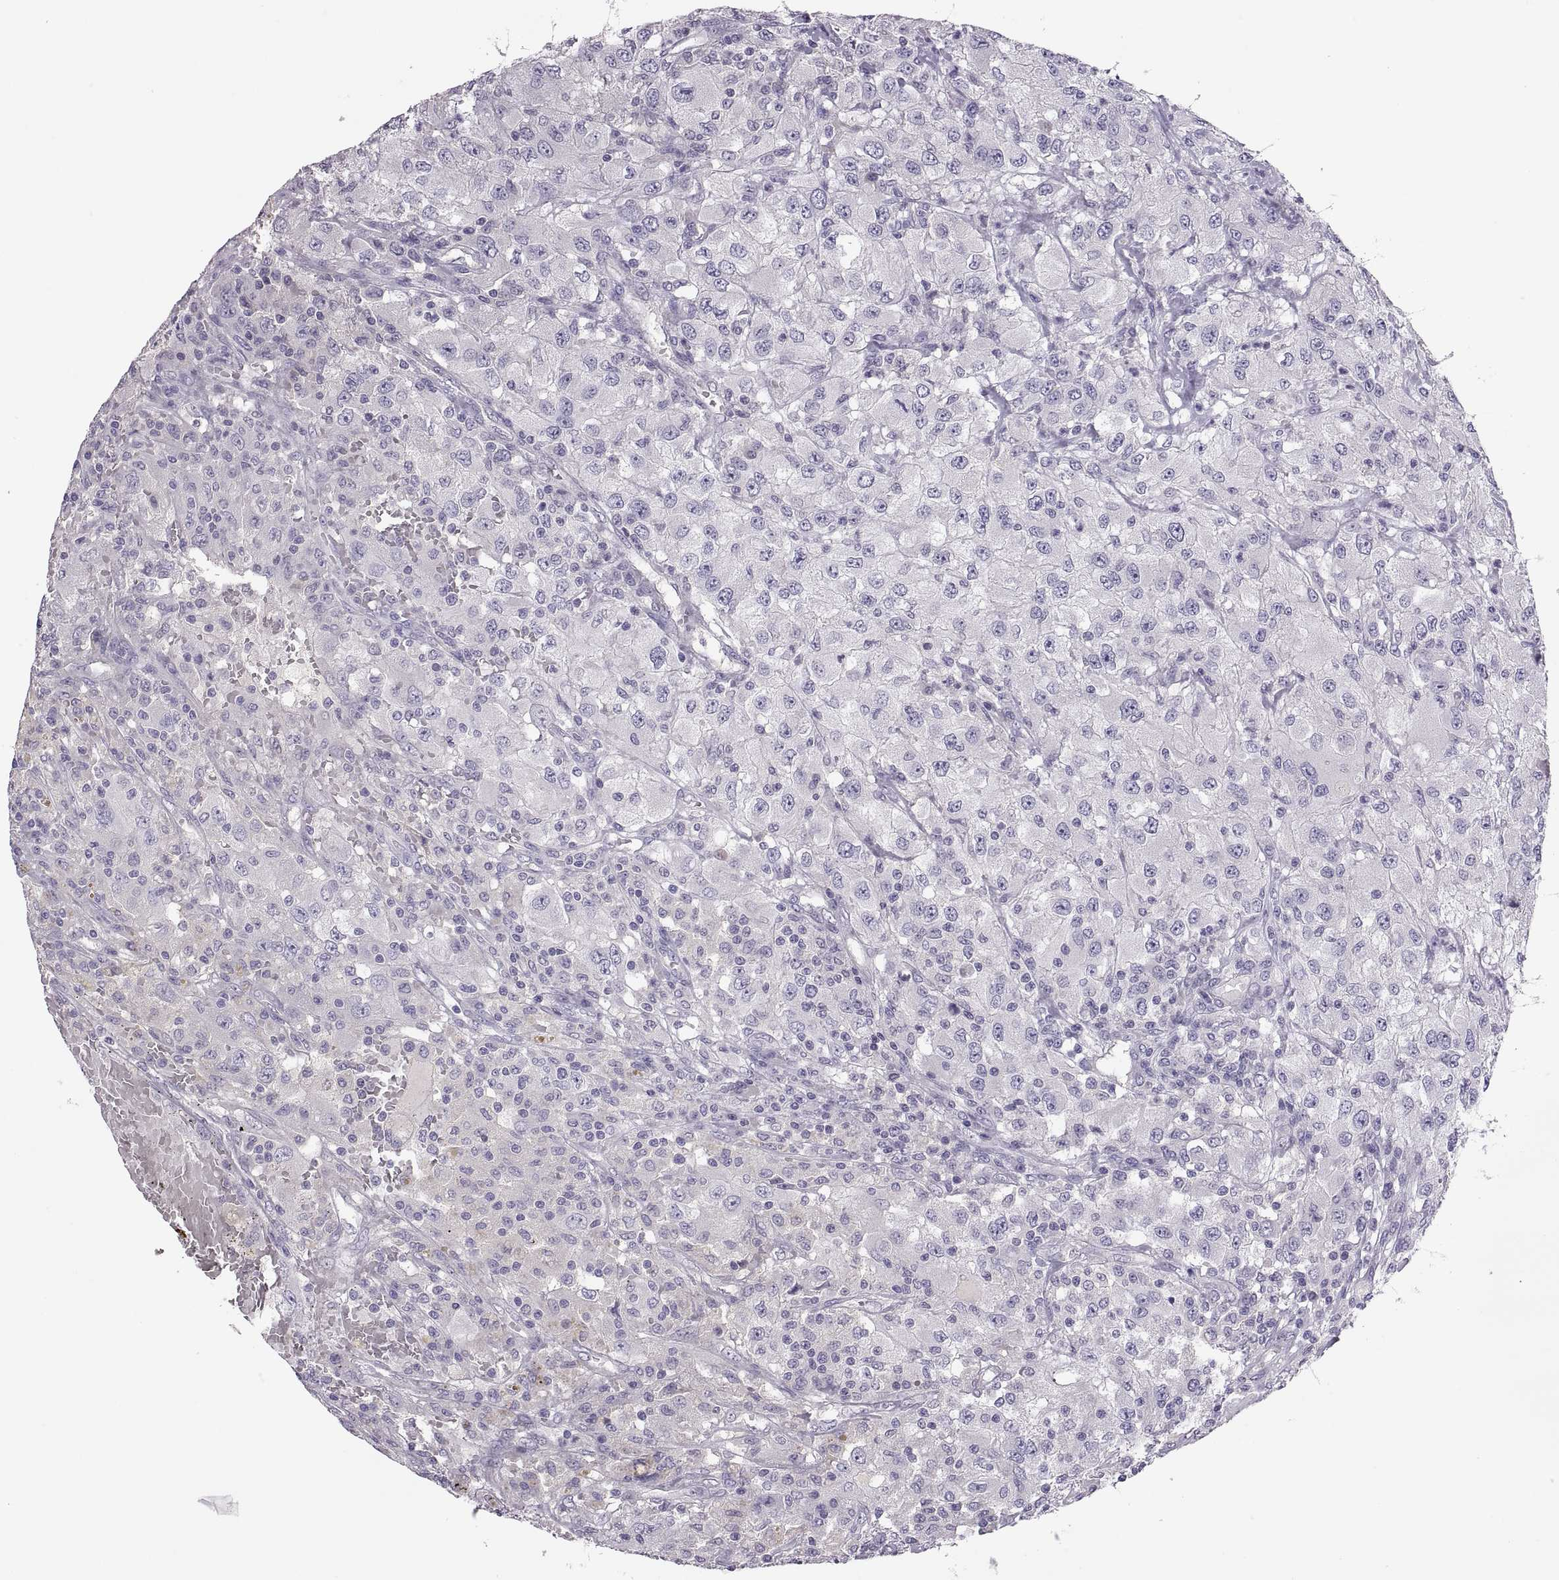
{"staining": {"intensity": "negative", "quantity": "none", "location": "none"}, "tissue": "renal cancer", "cell_type": "Tumor cells", "image_type": "cancer", "snomed": [{"axis": "morphology", "description": "Adenocarcinoma, NOS"}, {"axis": "topography", "description": "Kidney"}], "caption": "Tumor cells show no significant protein positivity in adenocarcinoma (renal). (Stains: DAB (3,3'-diaminobenzidine) IHC with hematoxylin counter stain, Microscopy: brightfield microscopy at high magnification).", "gene": "TBX19", "patient": {"sex": "female", "age": 67}}